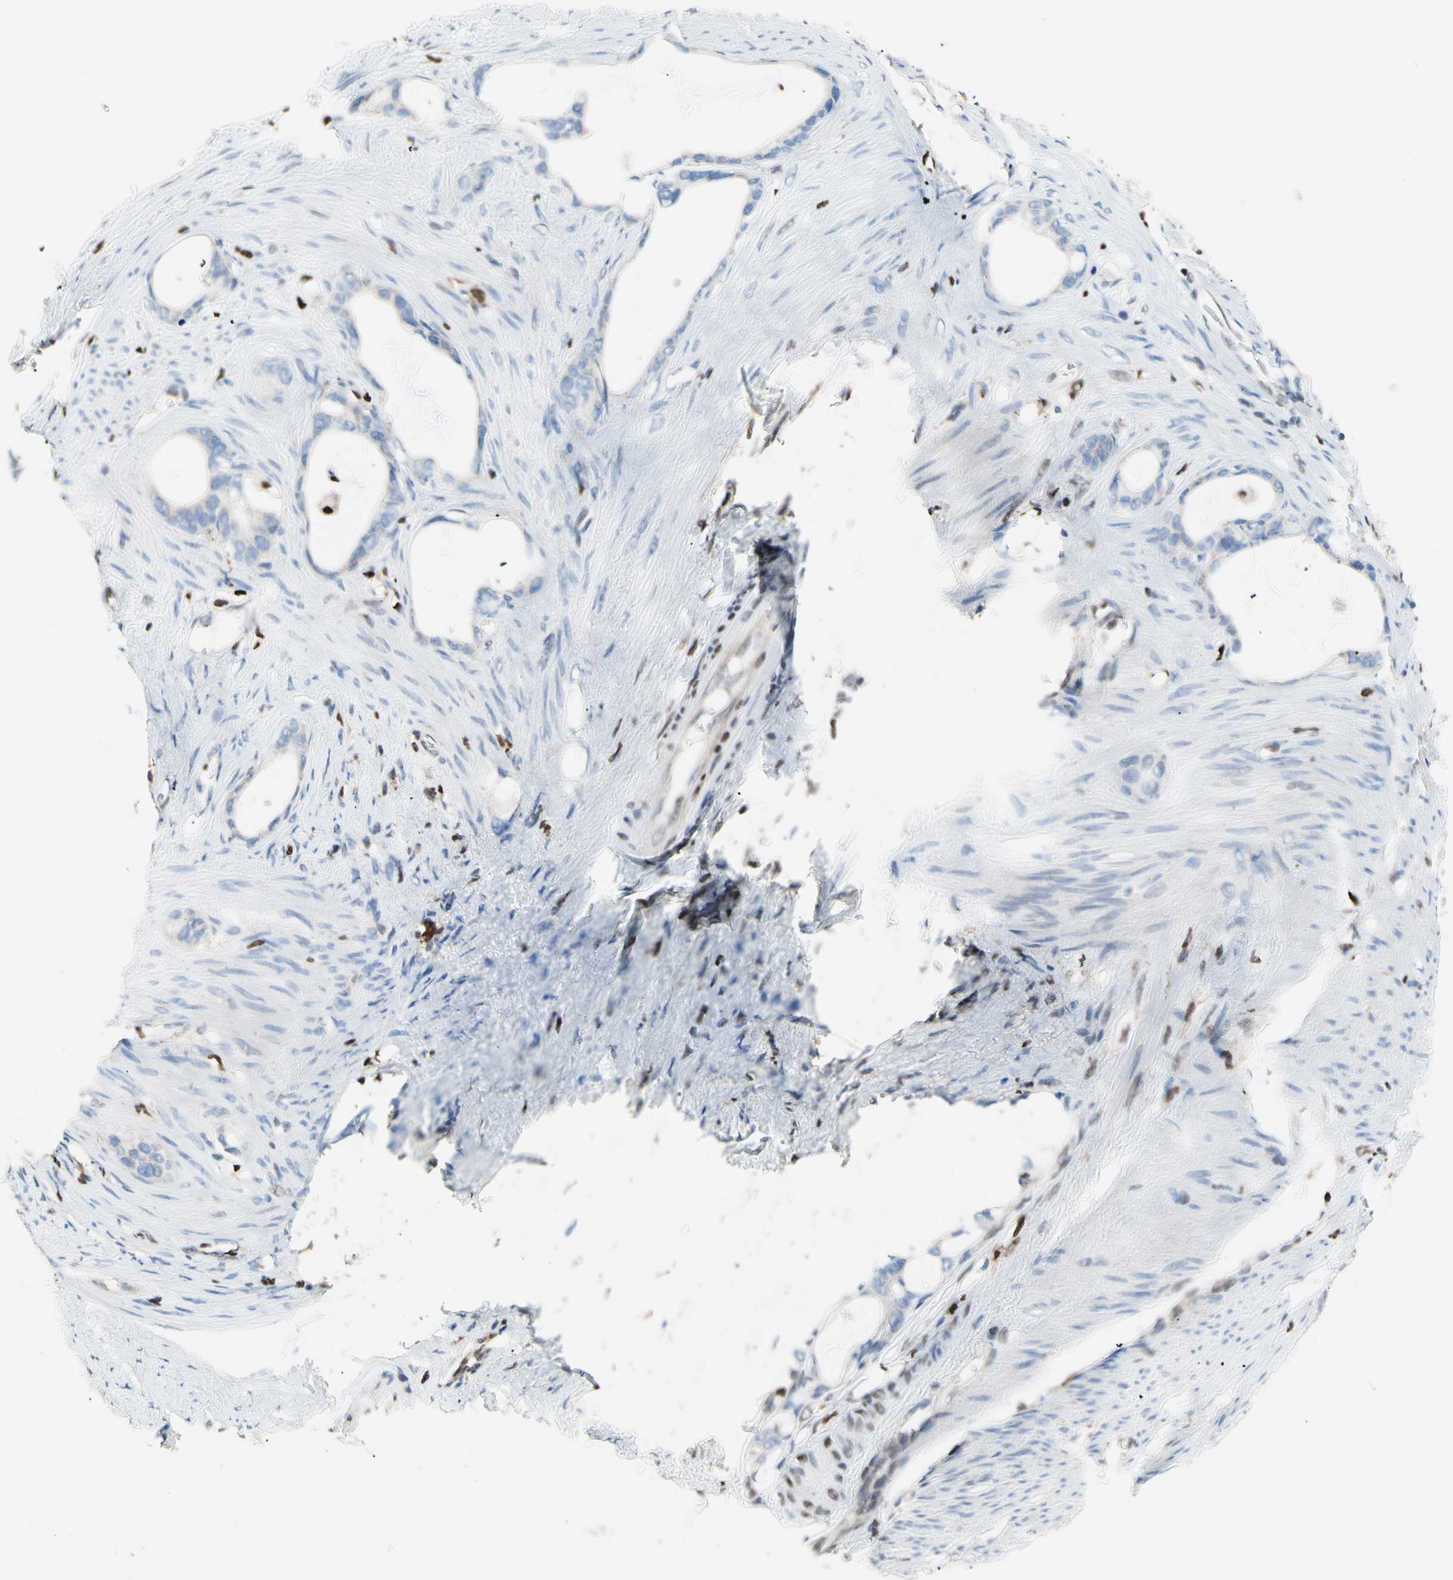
{"staining": {"intensity": "weak", "quantity": "<25%", "location": "cytoplasmic/membranous"}, "tissue": "stomach cancer", "cell_type": "Tumor cells", "image_type": "cancer", "snomed": [{"axis": "morphology", "description": "Adenocarcinoma, NOS"}, {"axis": "topography", "description": "Stomach"}], "caption": "A histopathology image of stomach cancer stained for a protein displays no brown staining in tumor cells.", "gene": "EED", "patient": {"sex": "female", "age": 75}}